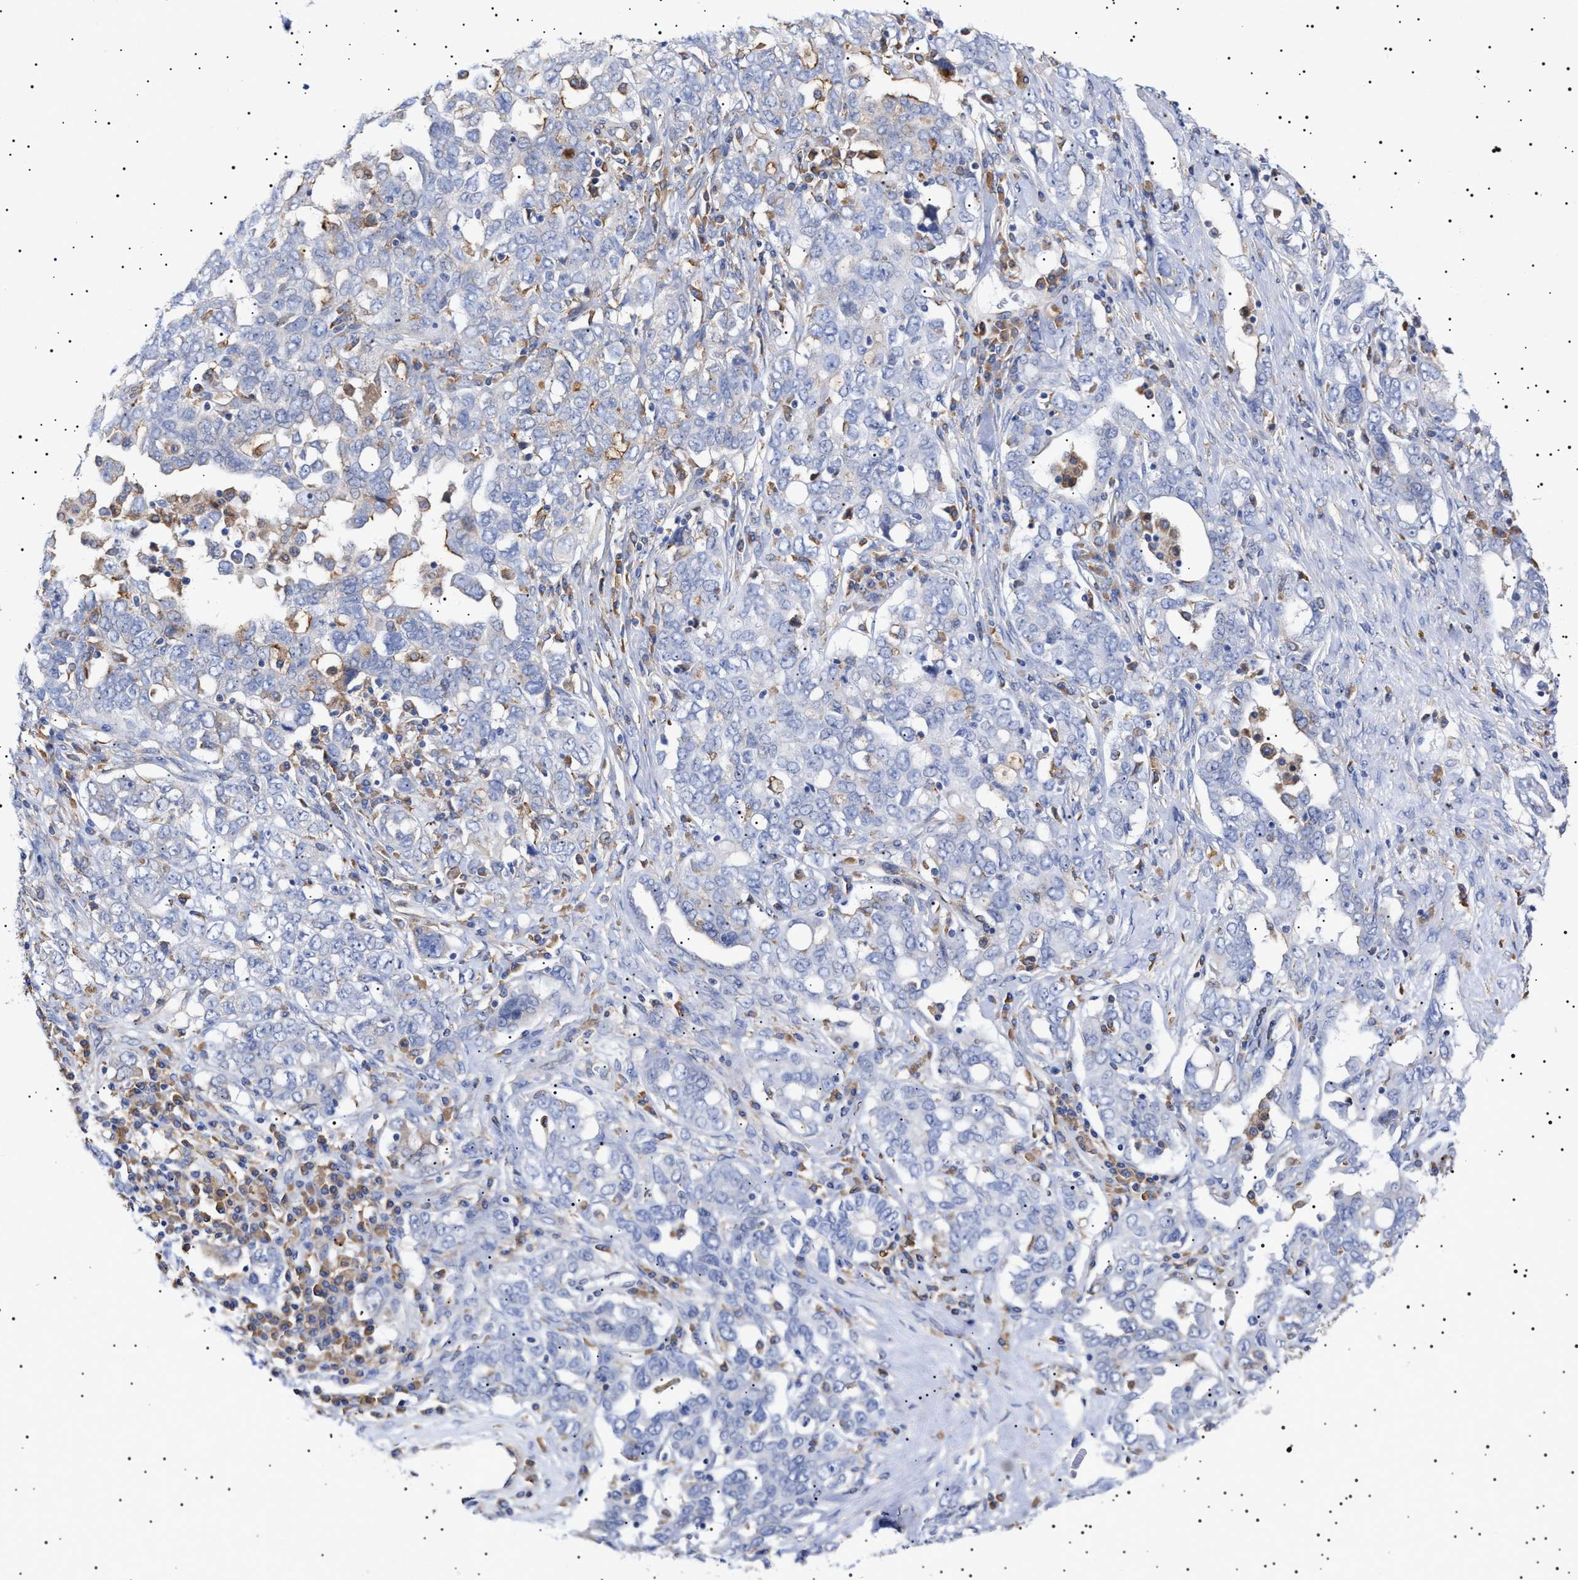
{"staining": {"intensity": "negative", "quantity": "none", "location": "none"}, "tissue": "ovarian cancer", "cell_type": "Tumor cells", "image_type": "cancer", "snomed": [{"axis": "morphology", "description": "Carcinoma, endometroid"}, {"axis": "topography", "description": "Ovary"}], "caption": "A micrograph of human ovarian endometroid carcinoma is negative for staining in tumor cells.", "gene": "ERCC6L2", "patient": {"sex": "female", "age": 62}}